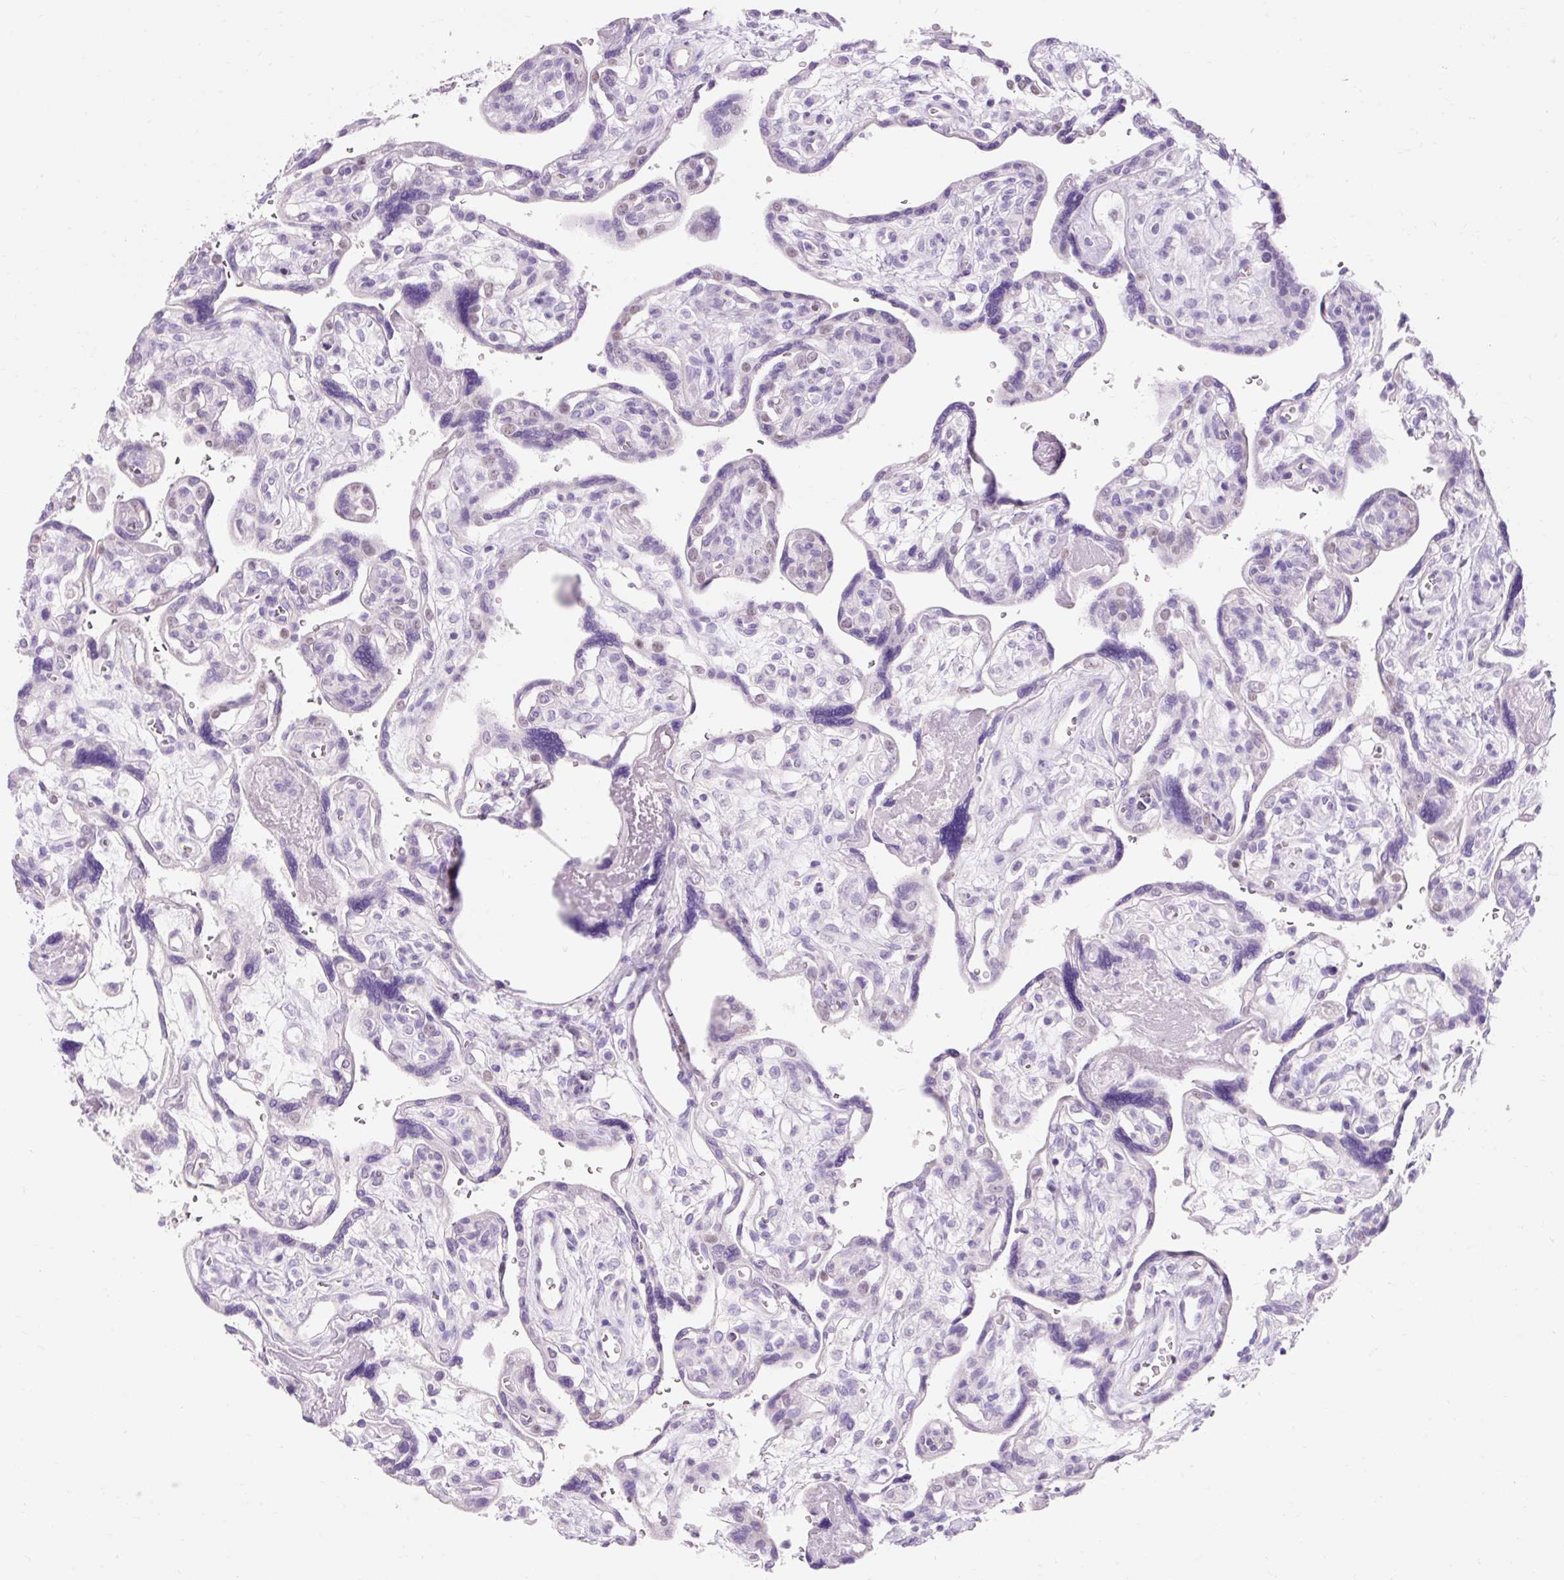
{"staining": {"intensity": "negative", "quantity": "none", "location": "none"}, "tissue": "placenta", "cell_type": "Decidual cells", "image_type": "normal", "snomed": [{"axis": "morphology", "description": "Normal tissue, NOS"}, {"axis": "topography", "description": "Placenta"}], "caption": "Immunohistochemical staining of unremarkable human placenta exhibits no significant expression in decidual cells.", "gene": "TMEM213", "patient": {"sex": "female", "age": 39}}